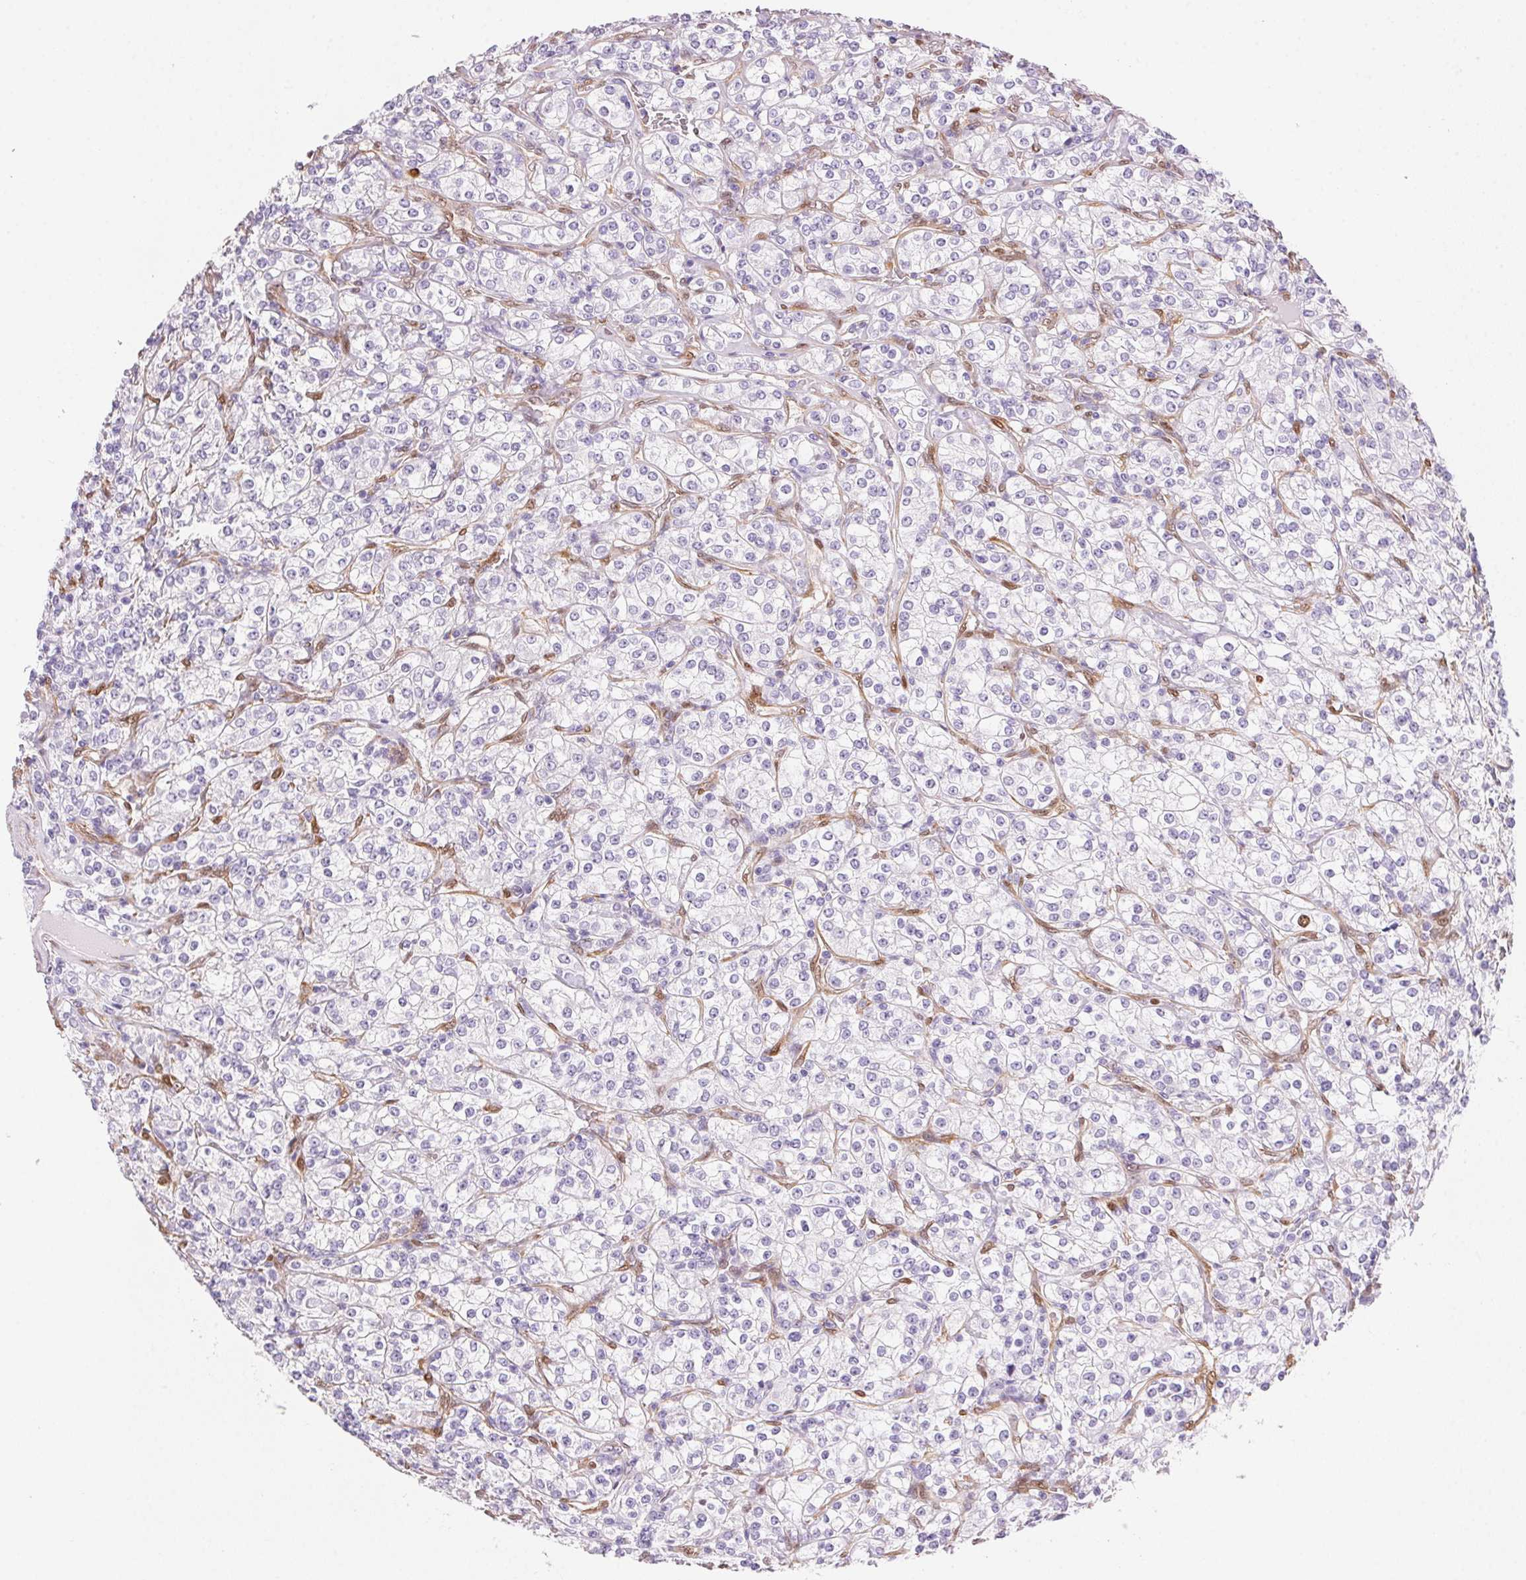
{"staining": {"intensity": "negative", "quantity": "none", "location": "none"}, "tissue": "renal cancer", "cell_type": "Tumor cells", "image_type": "cancer", "snomed": [{"axis": "morphology", "description": "Adenocarcinoma, NOS"}, {"axis": "topography", "description": "Kidney"}], "caption": "This is an immunohistochemistry histopathology image of renal cancer. There is no positivity in tumor cells.", "gene": "SMTN", "patient": {"sex": "male", "age": 77}}